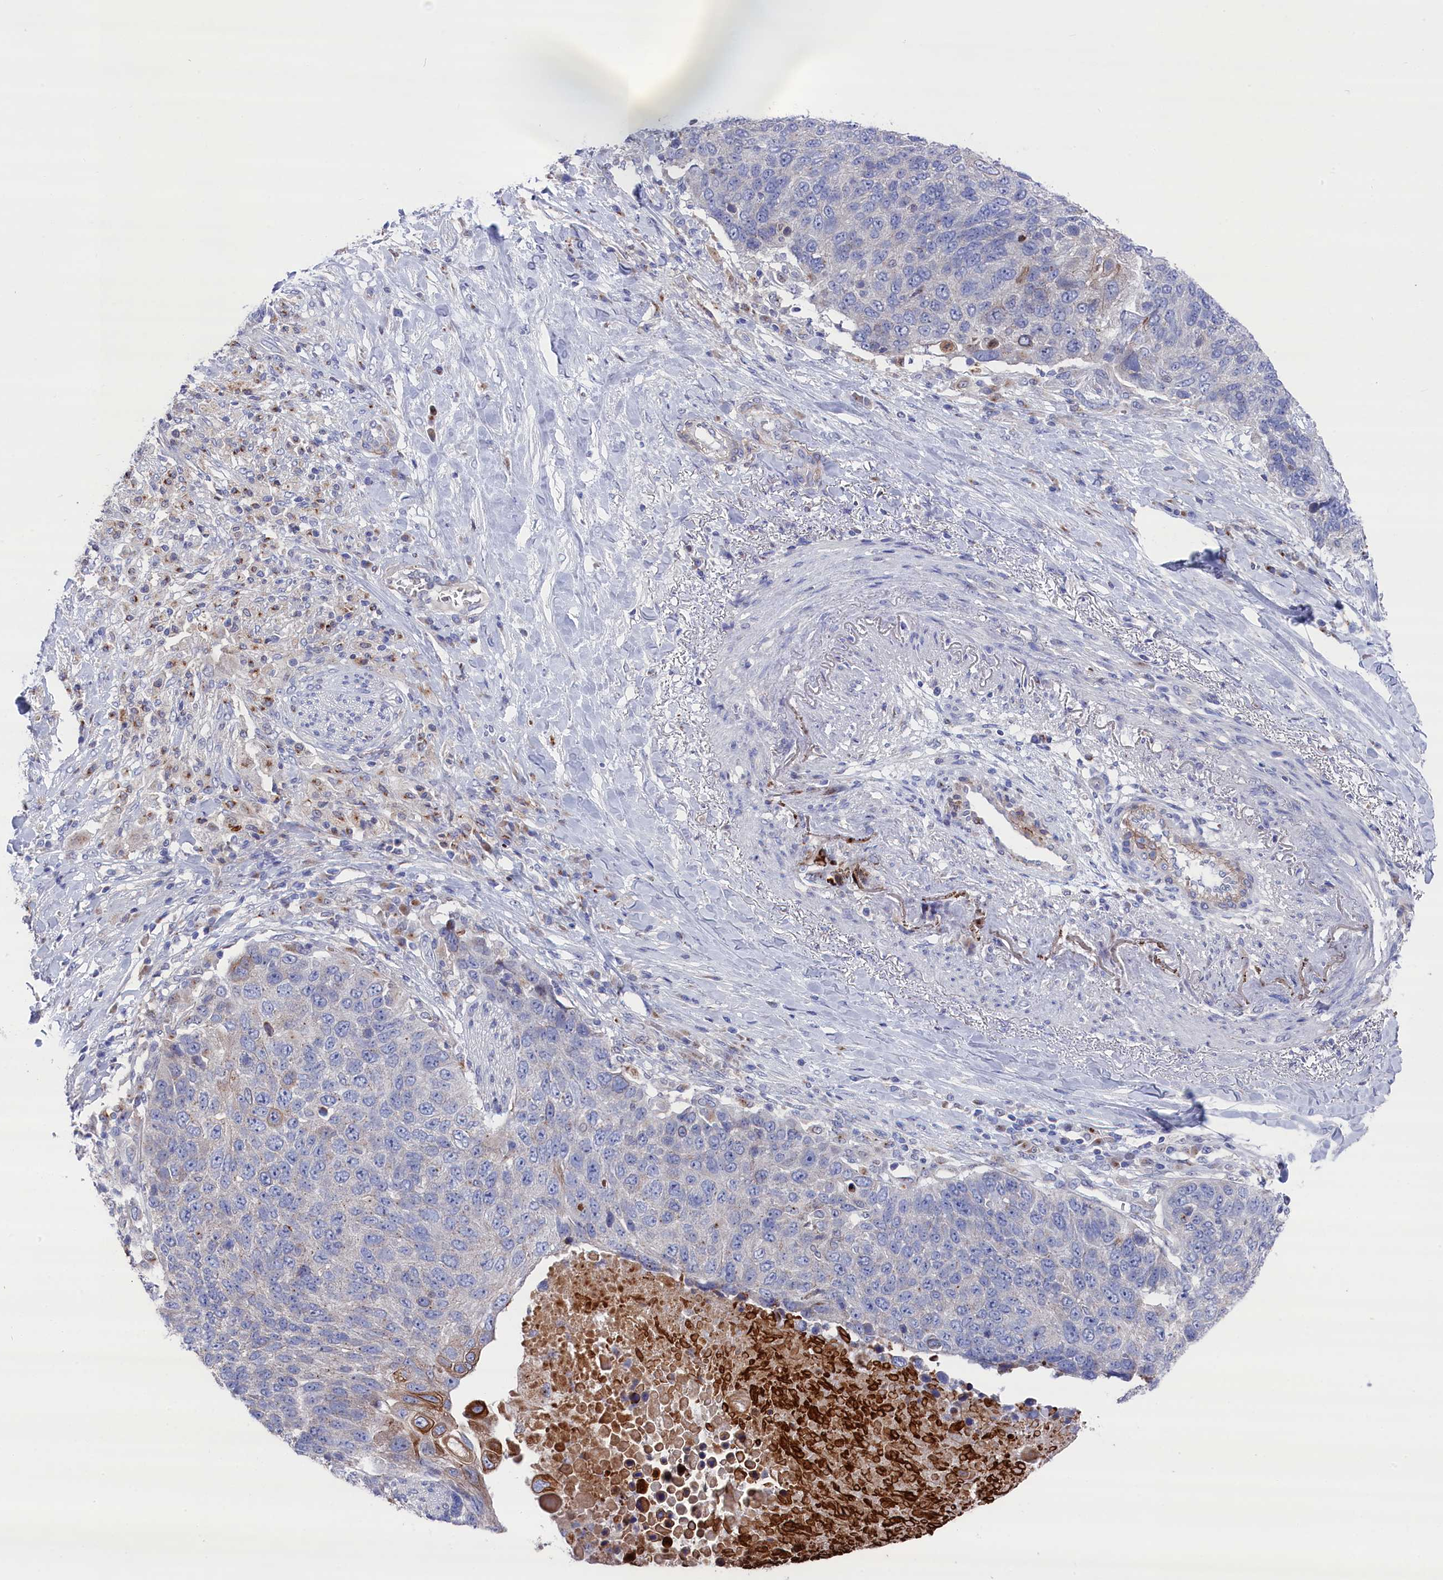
{"staining": {"intensity": "moderate", "quantity": "<25%", "location": "cytoplasmic/membranous"}, "tissue": "lung cancer", "cell_type": "Tumor cells", "image_type": "cancer", "snomed": [{"axis": "morphology", "description": "Normal tissue, NOS"}, {"axis": "morphology", "description": "Squamous cell carcinoma, NOS"}, {"axis": "topography", "description": "Lymph node"}, {"axis": "topography", "description": "Lung"}], "caption": "Protein expression analysis of human lung cancer reveals moderate cytoplasmic/membranous expression in approximately <25% of tumor cells.", "gene": "GPR108", "patient": {"sex": "male", "age": 66}}